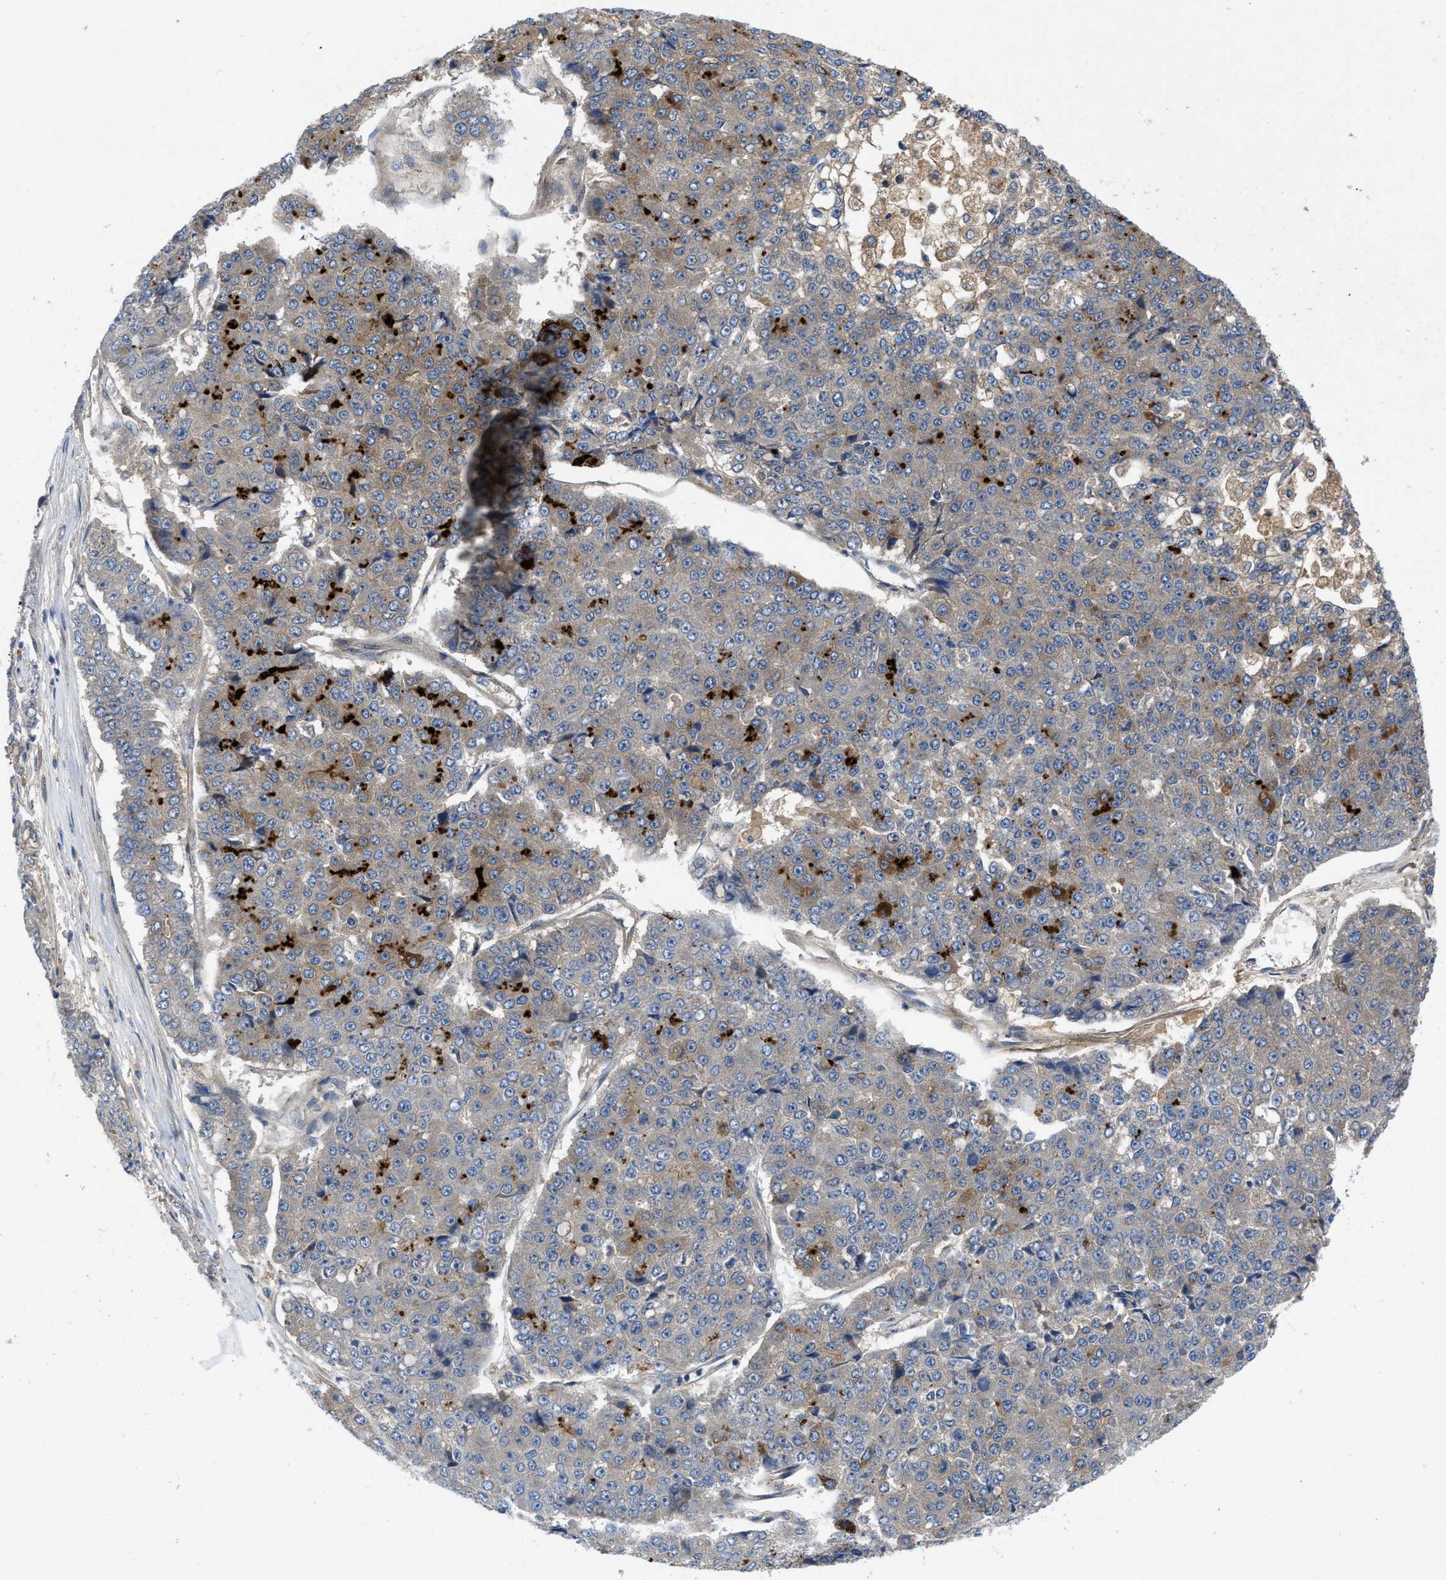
{"staining": {"intensity": "negative", "quantity": "none", "location": "none"}, "tissue": "pancreatic cancer", "cell_type": "Tumor cells", "image_type": "cancer", "snomed": [{"axis": "morphology", "description": "Adenocarcinoma, NOS"}, {"axis": "topography", "description": "Pancreas"}], "caption": "Pancreatic cancer (adenocarcinoma) stained for a protein using IHC exhibits no staining tumor cells.", "gene": "PANX1", "patient": {"sex": "male", "age": 50}}